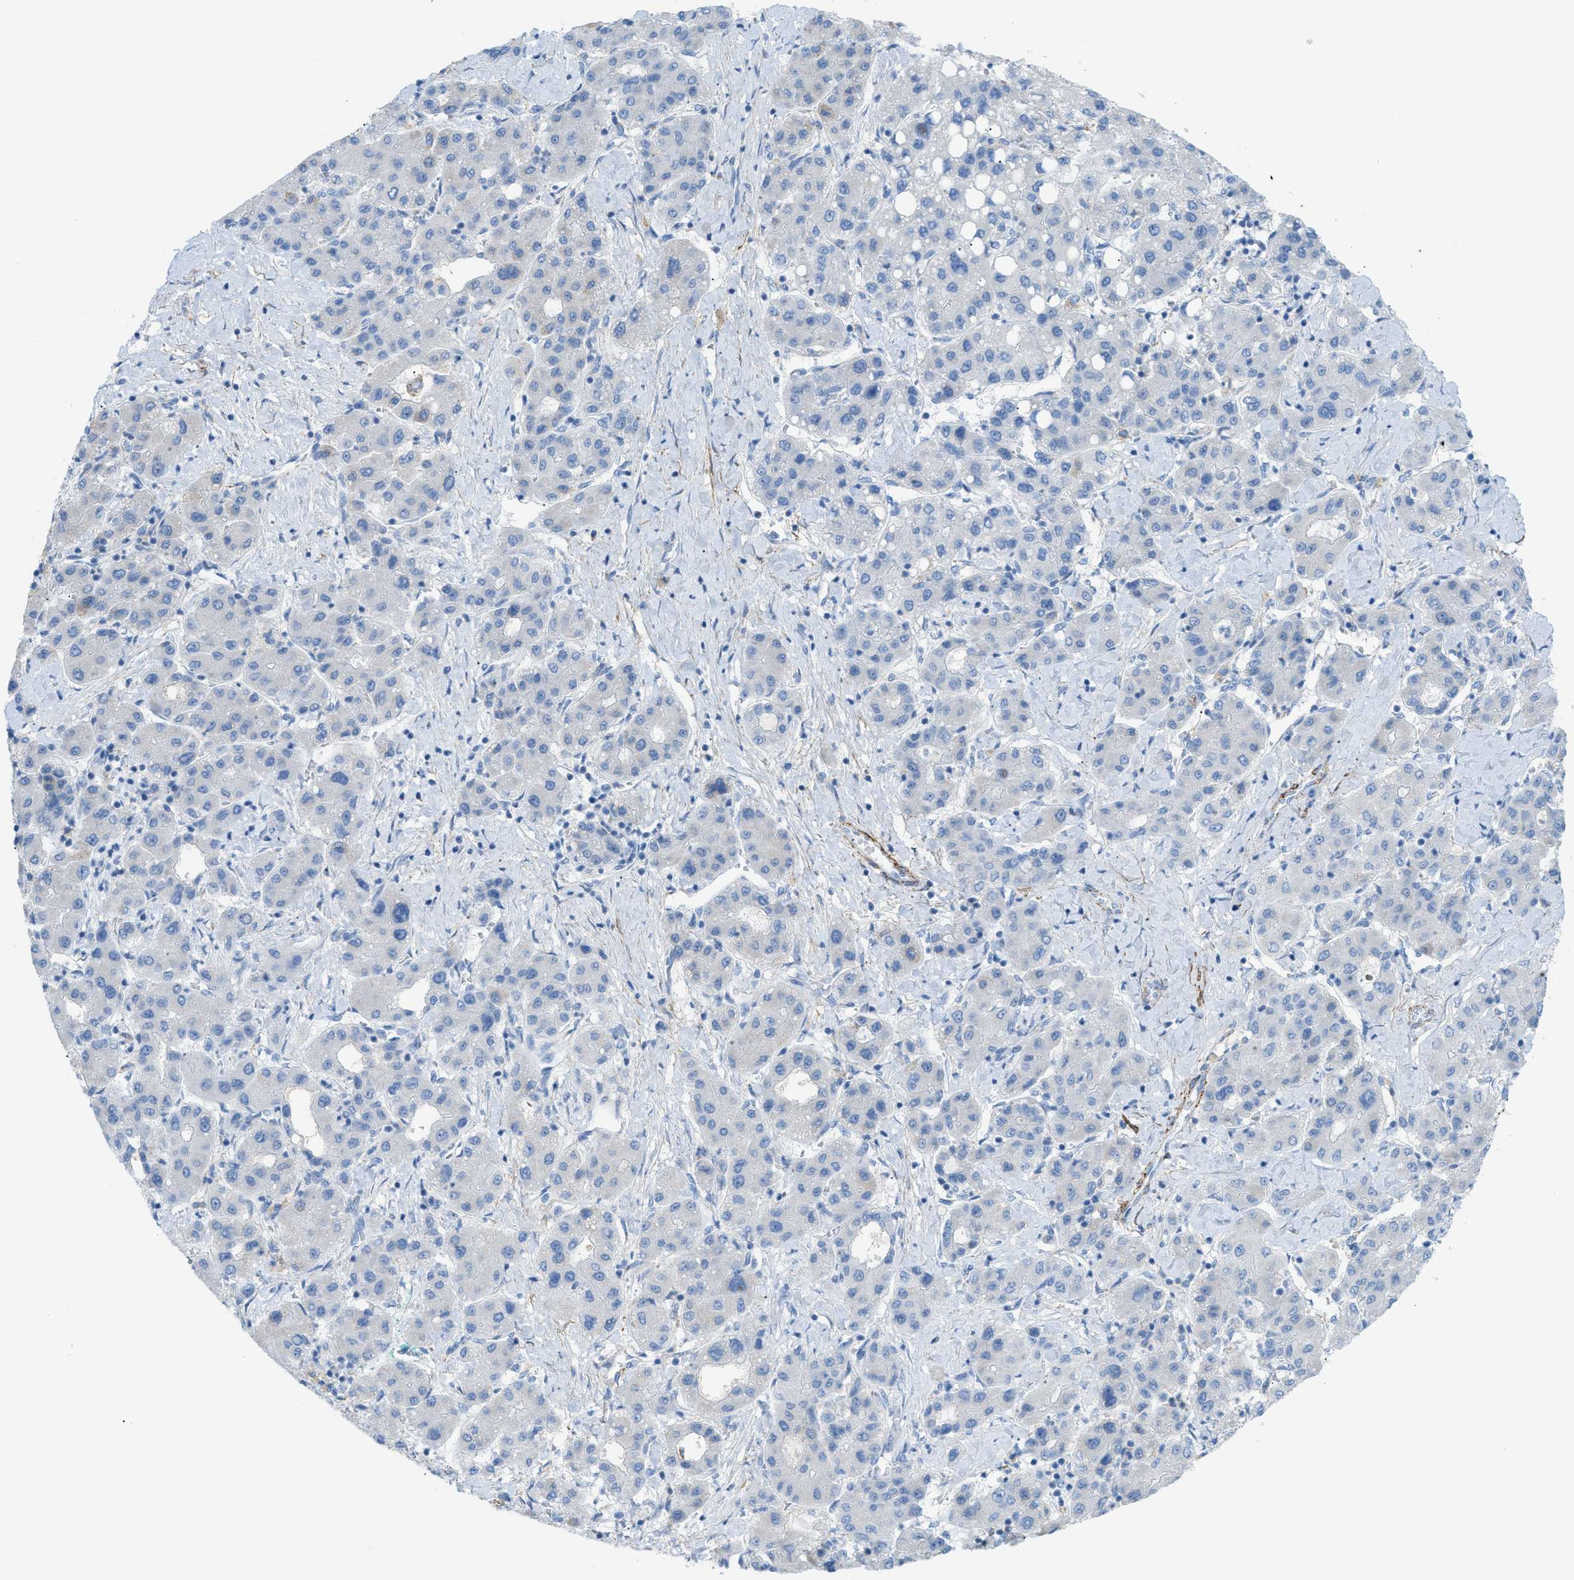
{"staining": {"intensity": "negative", "quantity": "none", "location": "none"}, "tissue": "liver cancer", "cell_type": "Tumor cells", "image_type": "cancer", "snomed": [{"axis": "morphology", "description": "Carcinoma, Hepatocellular, NOS"}, {"axis": "topography", "description": "Liver"}], "caption": "Tumor cells are negative for protein expression in human hepatocellular carcinoma (liver).", "gene": "MYH11", "patient": {"sex": "male", "age": 65}}